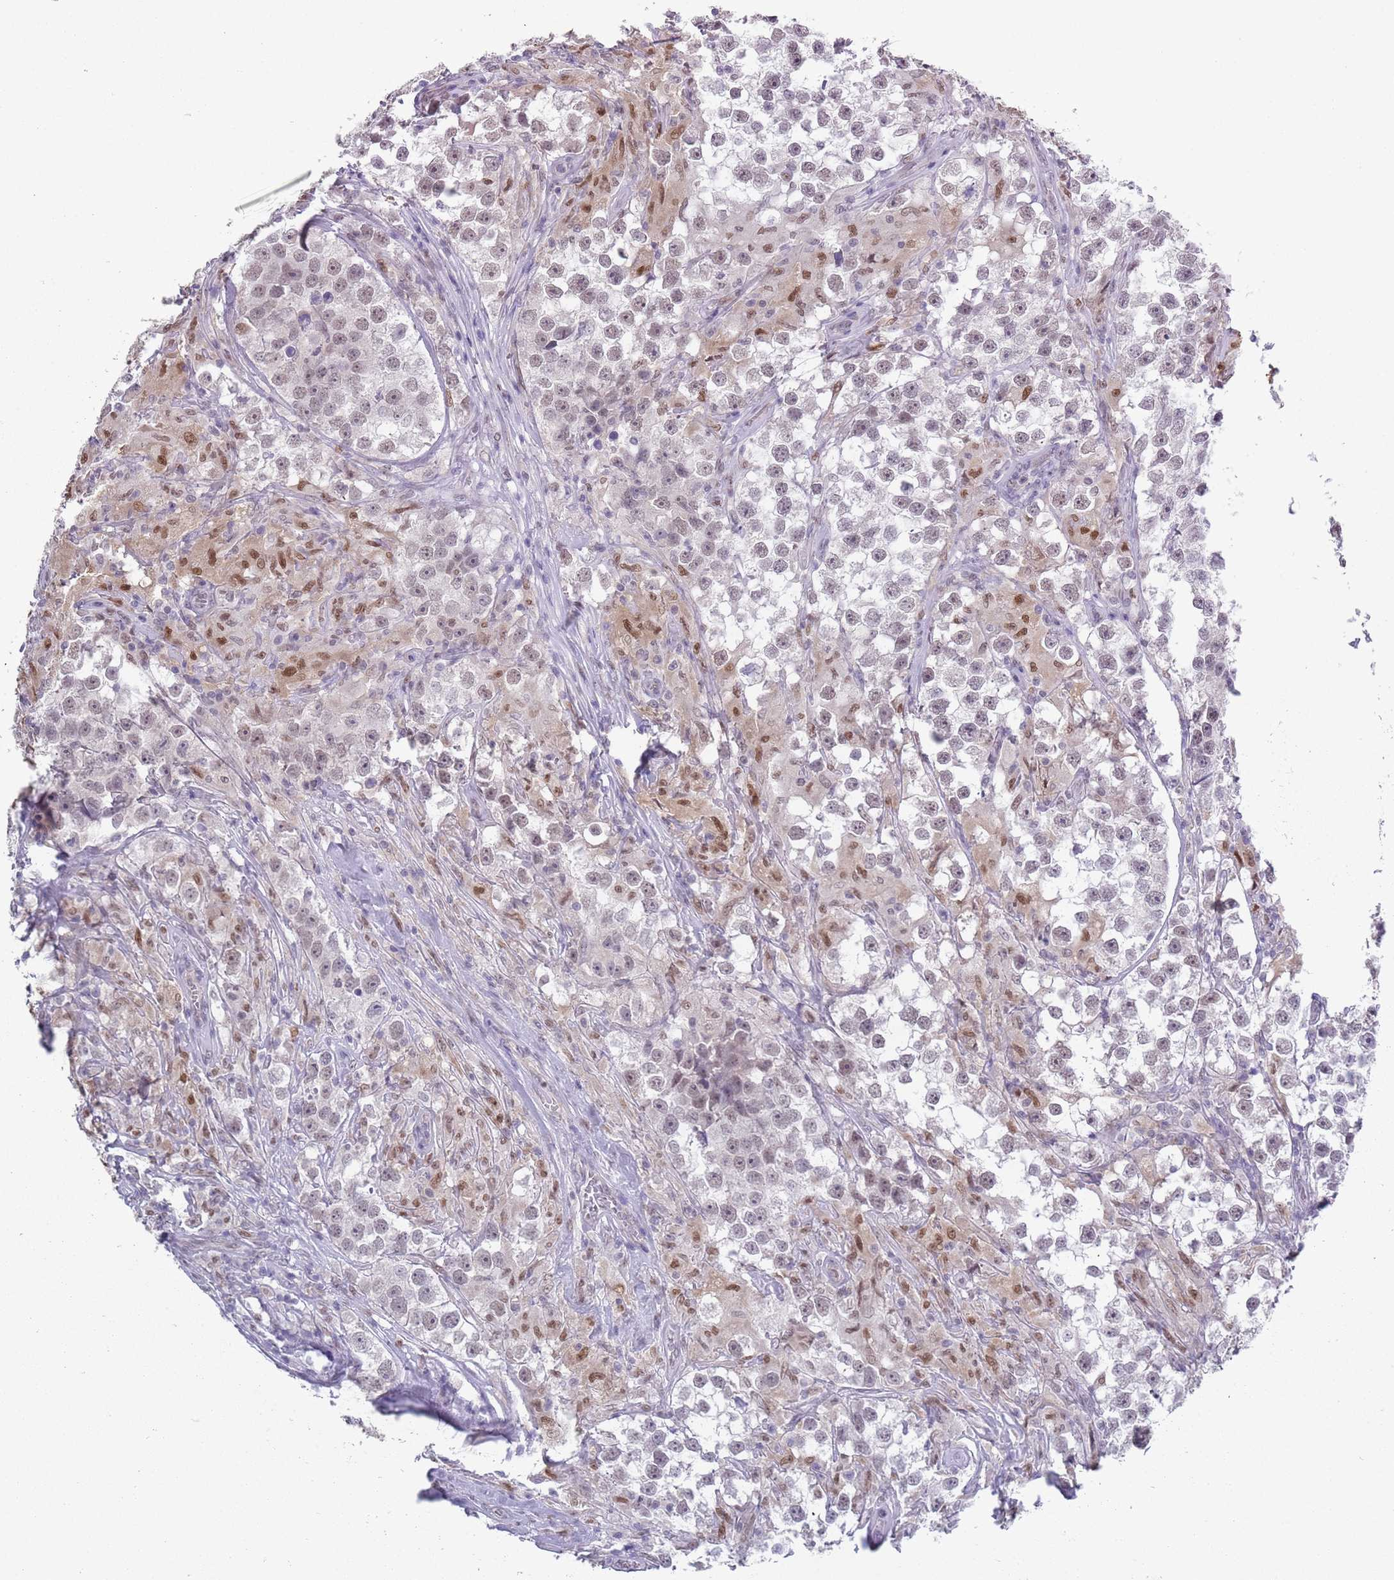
{"staining": {"intensity": "weak", "quantity": "<25%", "location": "nuclear"}, "tissue": "testis cancer", "cell_type": "Tumor cells", "image_type": "cancer", "snomed": [{"axis": "morphology", "description": "Seminoma, NOS"}, {"axis": "topography", "description": "Testis"}], "caption": "Immunohistochemistry histopathology image of testis cancer stained for a protein (brown), which shows no staining in tumor cells. (Brightfield microscopy of DAB (3,3'-diaminobenzidine) immunohistochemistry (IHC) at high magnification).", "gene": "SEPHS2", "patient": {"sex": "male", "age": 46}}